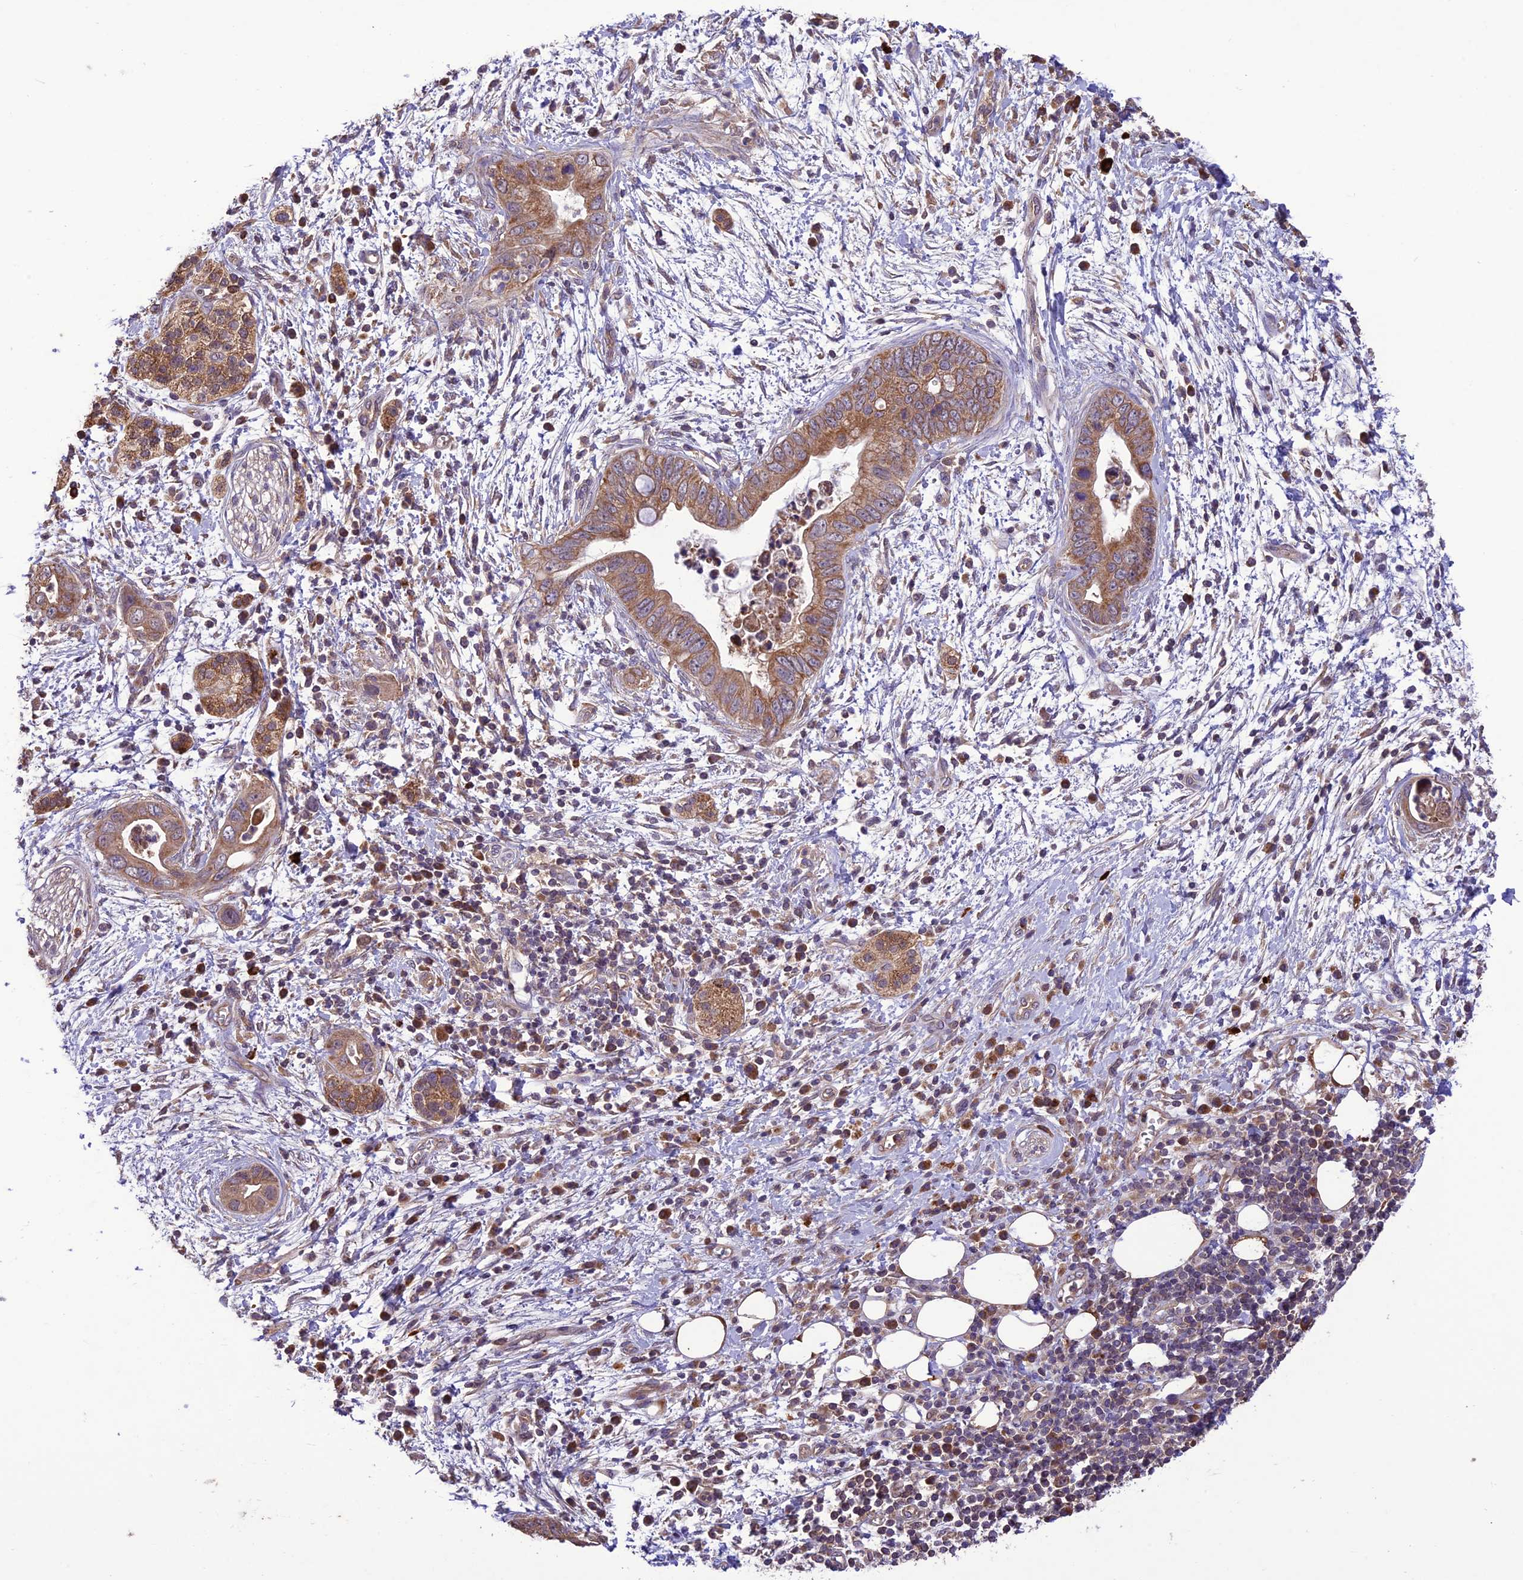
{"staining": {"intensity": "moderate", "quantity": ">75%", "location": "cytoplasmic/membranous"}, "tissue": "pancreatic cancer", "cell_type": "Tumor cells", "image_type": "cancer", "snomed": [{"axis": "morphology", "description": "Adenocarcinoma, NOS"}, {"axis": "topography", "description": "Pancreas"}], "caption": "A brown stain shows moderate cytoplasmic/membranous staining of a protein in human adenocarcinoma (pancreatic) tumor cells. The staining was performed using DAB to visualize the protein expression in brown, while the nuclei were stained in blue with hematoxylin (Magnification: 20x).", "gene": "NDUFAF1", "patient": {"sex": "male", "age": 75}}